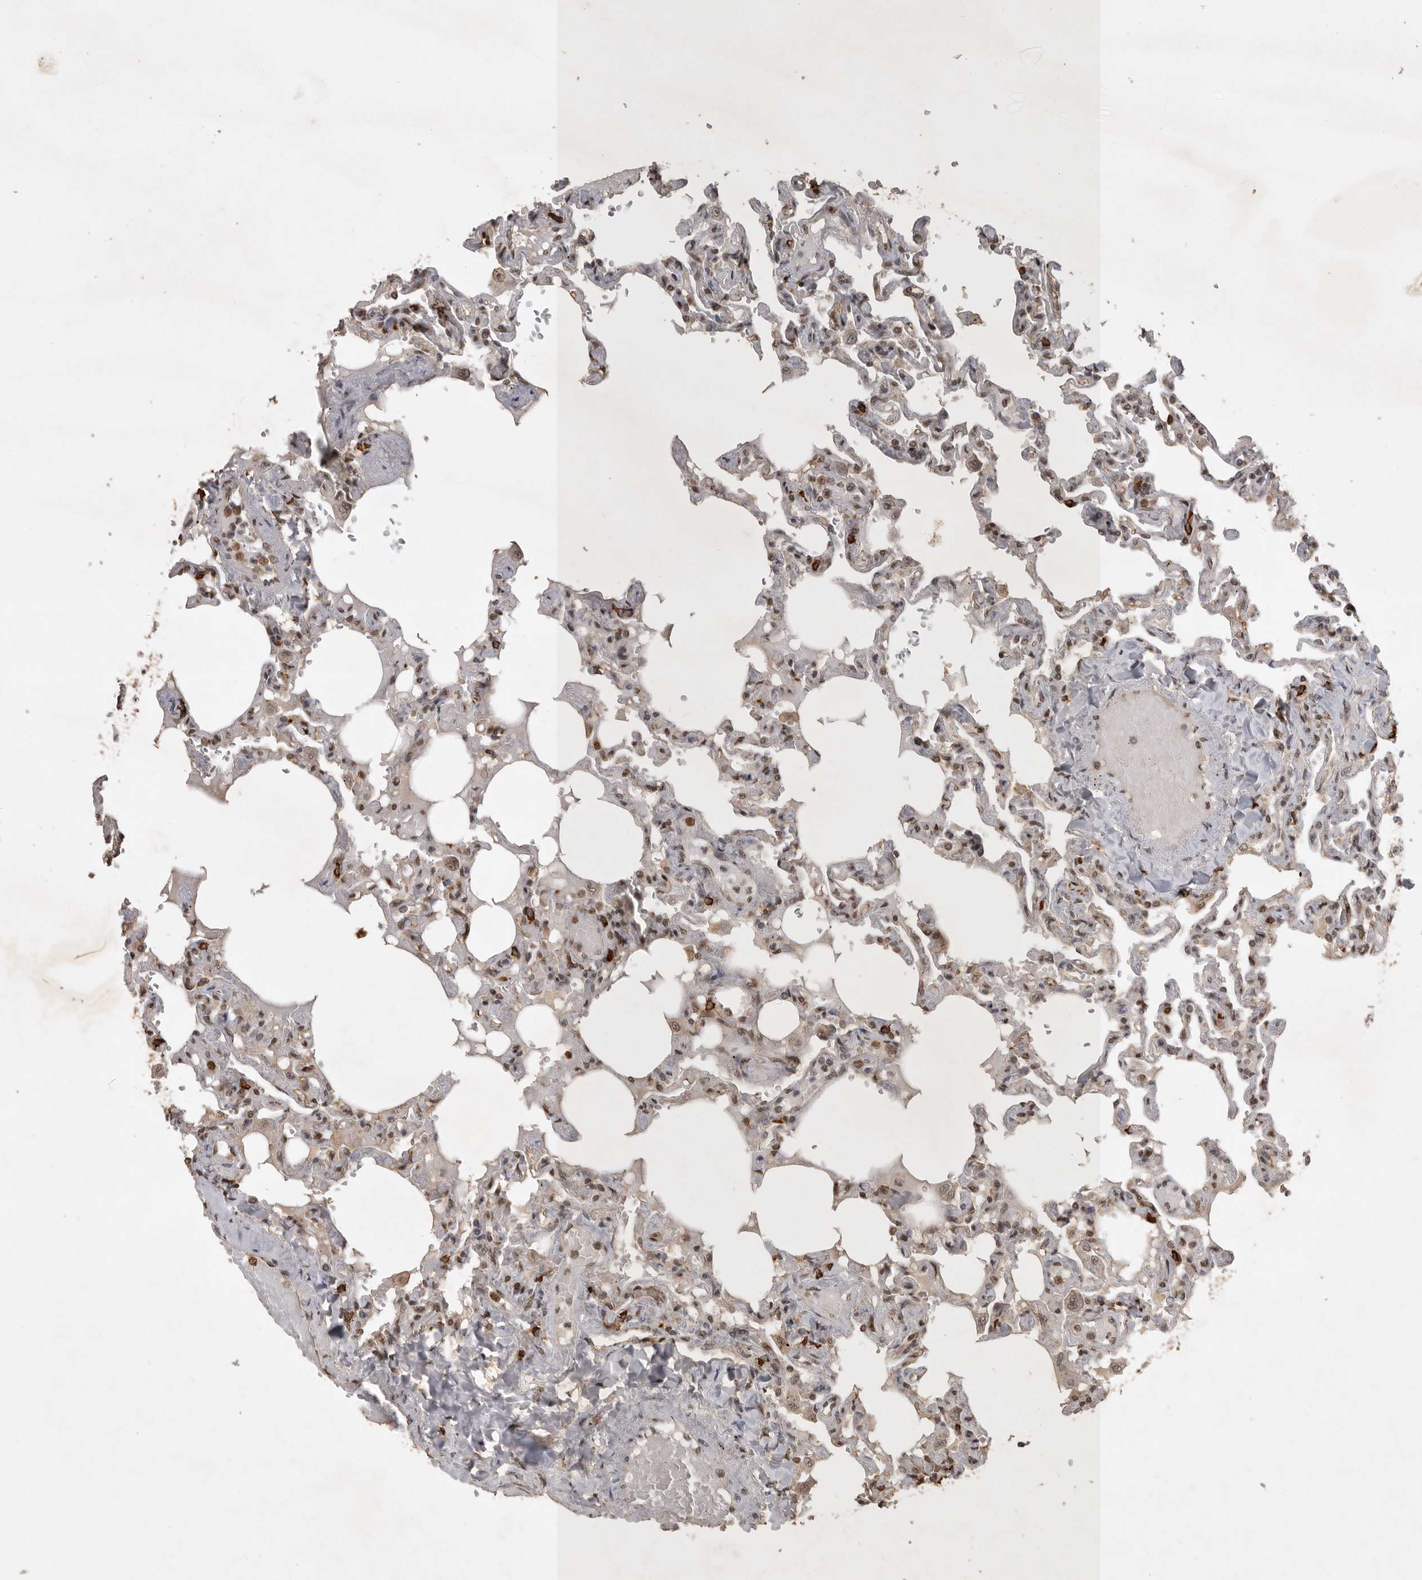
{"staining": {"intensity": "moderate", "quantity": "25%-75%", "location": "nuclear"}, "tissue": "lung", "cell_type": "Alveolar cells", "image_type": "normal", "snomed": [{"axis": "morphology", "description": "Normal tissue, NOS"}, {"axis": "topography", "description": "Lung"}], "caption": "Immunohistochemical staining of unremarkable lung demonstrates 25%-75% levels of moderate nuclear protein positivity in approximately 25%-75% of alveolar cells.", "gene": "CBLL1", "patient": {"sex": "male", "age": 21}}